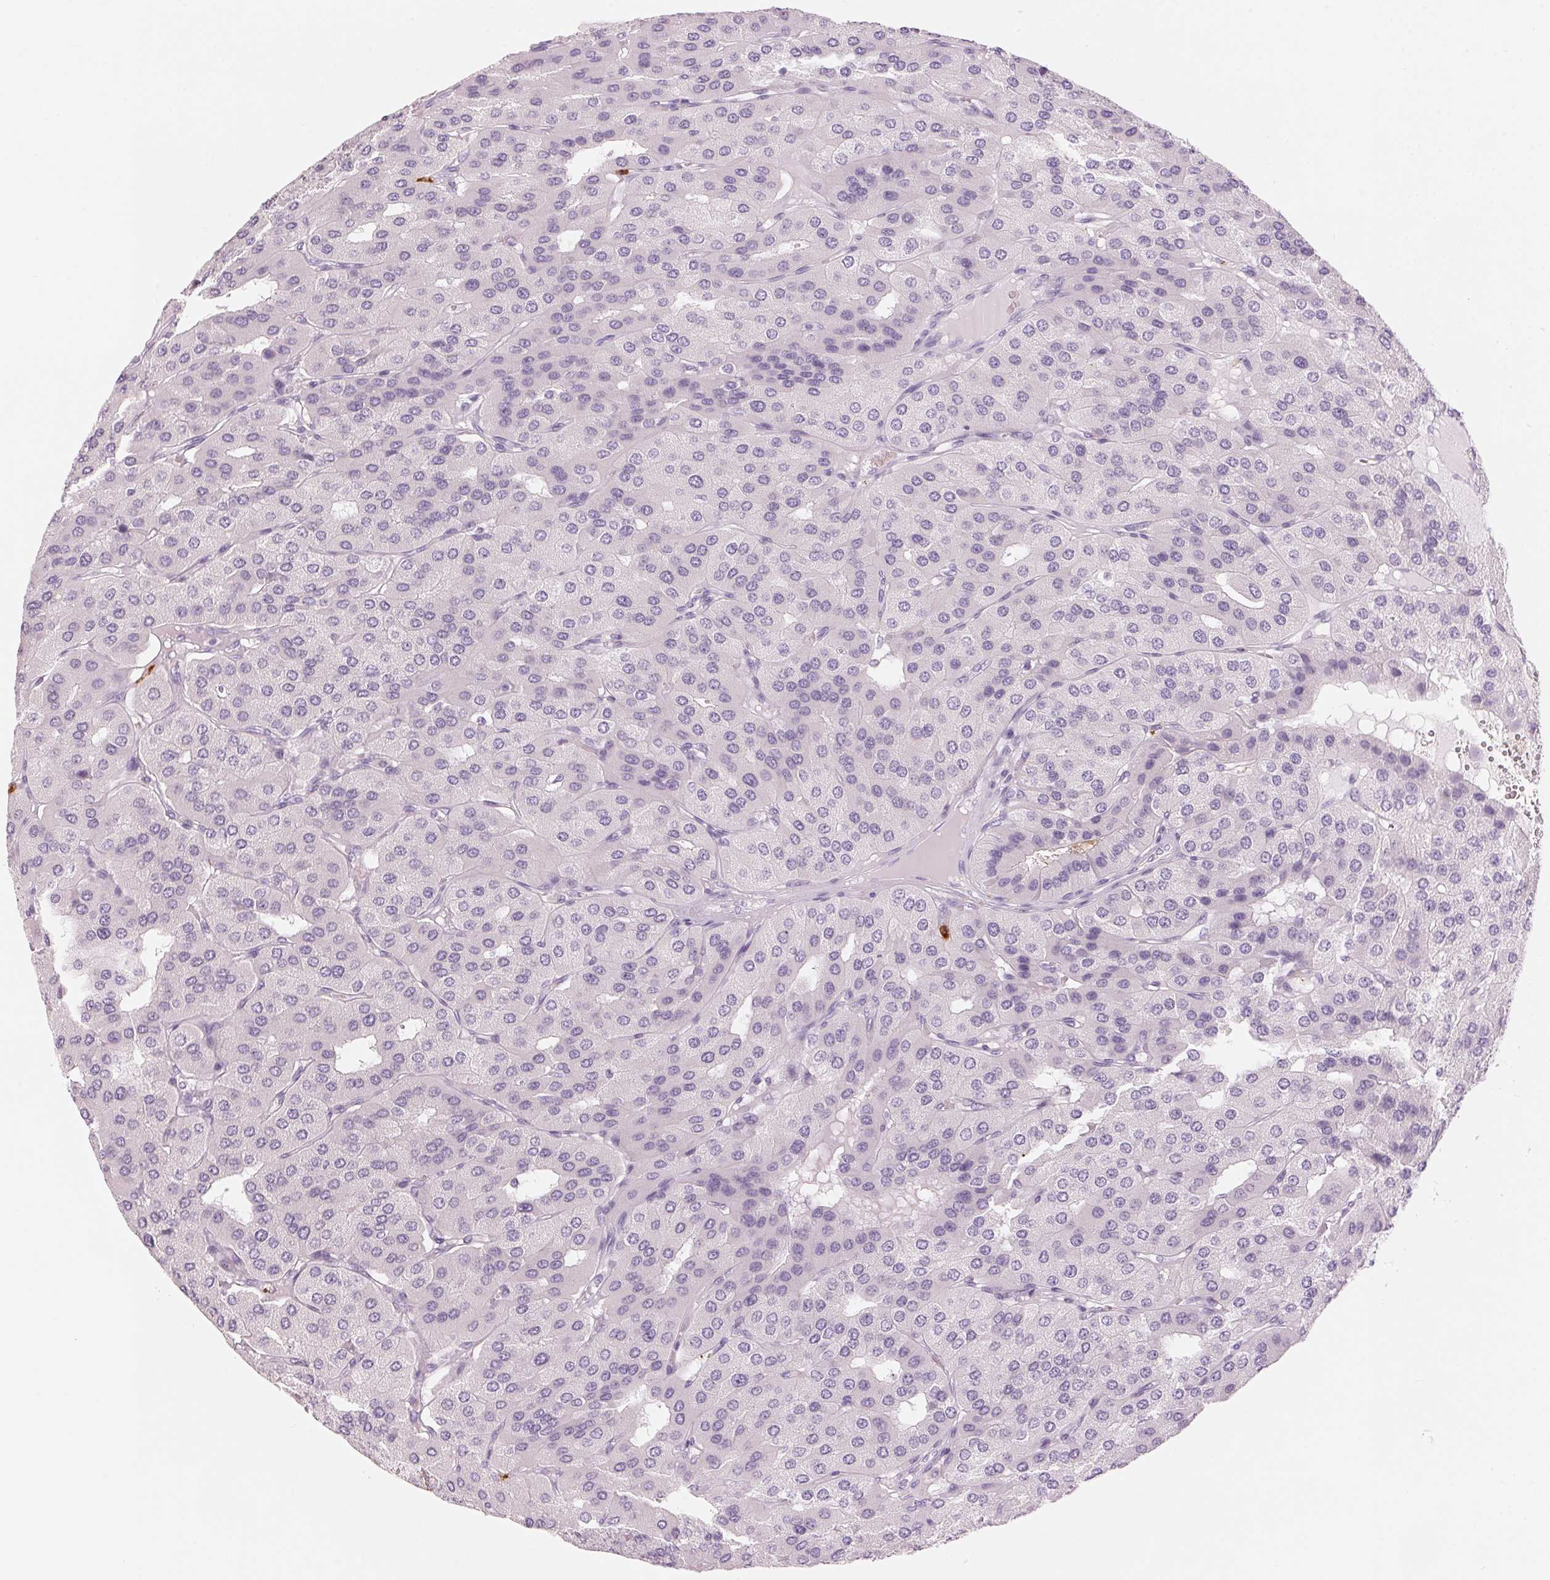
{"staining": {"intensity": "negative", "quantity": "none", "location": "none"}, "tissue": "parathyroid gland", "cell_type": "Glandular cells", "image_type": "normal", "snomed": [{"axis": "morphology", "description": "Normal tissue, NOS"}, {"axis": "morphology", "description": "Adenoma, NOS"}, {"axis": "topography", "description": "Parathyroid gland"}], "caption": "The IHC micrograph has no significant positivity in glandular cells of parathyroid gland. (DAB immunohistochemistry (IHC) with hematoxylin counter stain).", "gene": "KLK7", "patient": {"sex": "female", "age": 86}}